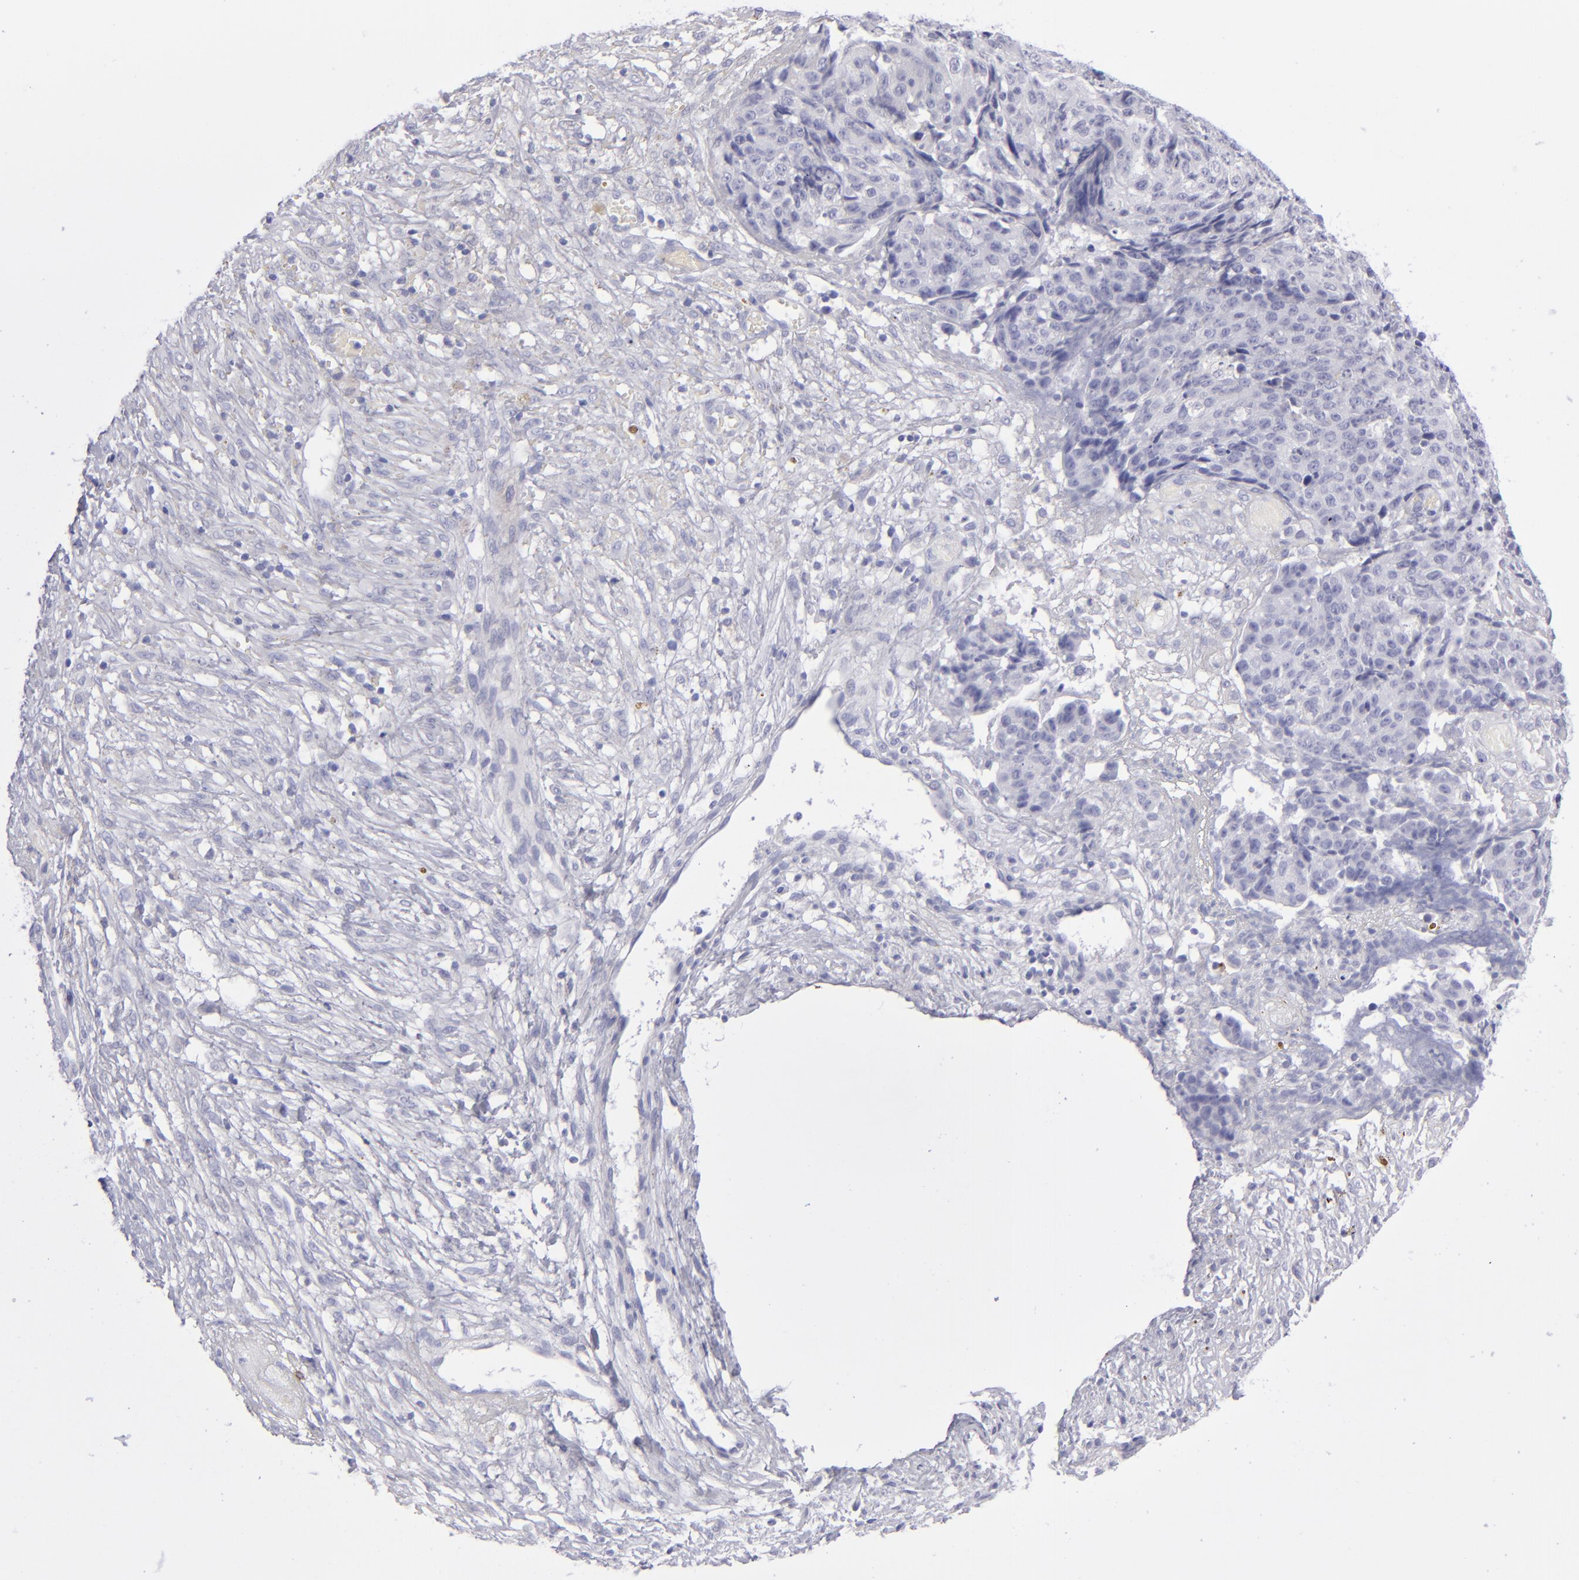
{"staining": {"intensity": "negative", "quantity": "none", "location": "none"}, "tissue": "ovarian cancer", "cell_type": "Tumor cells", "image_type": "cancer", "snomed": [{"axis": "morphology", "description": "Carcinoma, endometroid"}, {"axis": "topography", "description": "Ovary"}], "caption": "A high-resolution micrograph shows immunohistochemistry (IHC) staining of ovarian cancer, which demonstrates no significant expression in tumor cells.", "gene": "CD22", "patient": {"sex": "female", "age": 42}}